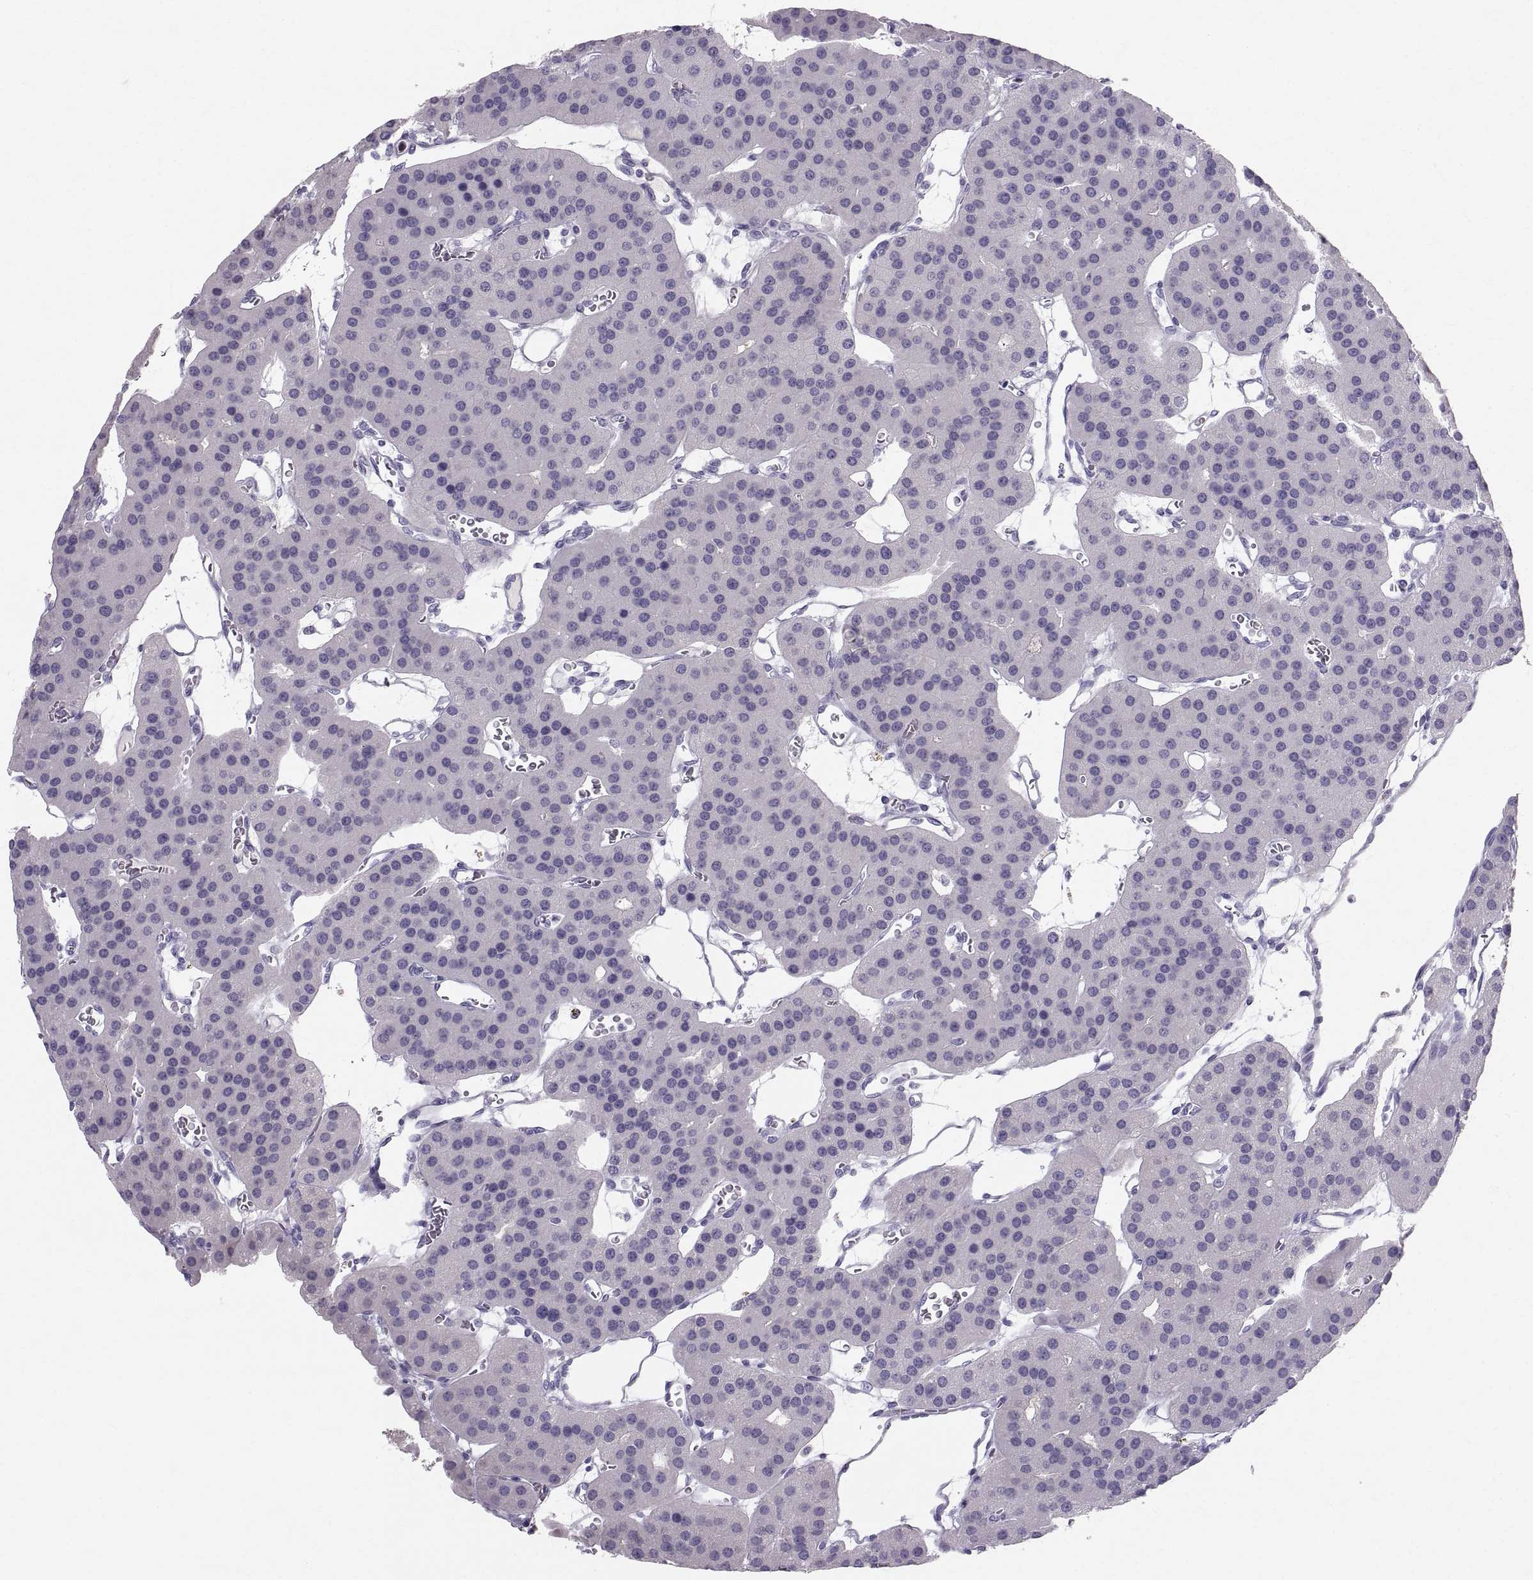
{"staining": {"intensity": "negative", "quantity": "none", "location": "none"}, "tissue": "parathyroid gland", "cell_type": "Glandular cells", "image_type": "normal", "snomed": [{"axis": "morphology", "description": "Normal tissue, NOS"}, {"axis": "morphology", "description": "Adenoma, NOS"}, {"axis": "topography", "description": "Parathyroid gland"}], "caption": "There is no significant staining in glandular cells of parathyroid gland.", "gene": "SLC22A6", "patient": {"sex": "female", "age": 86}}